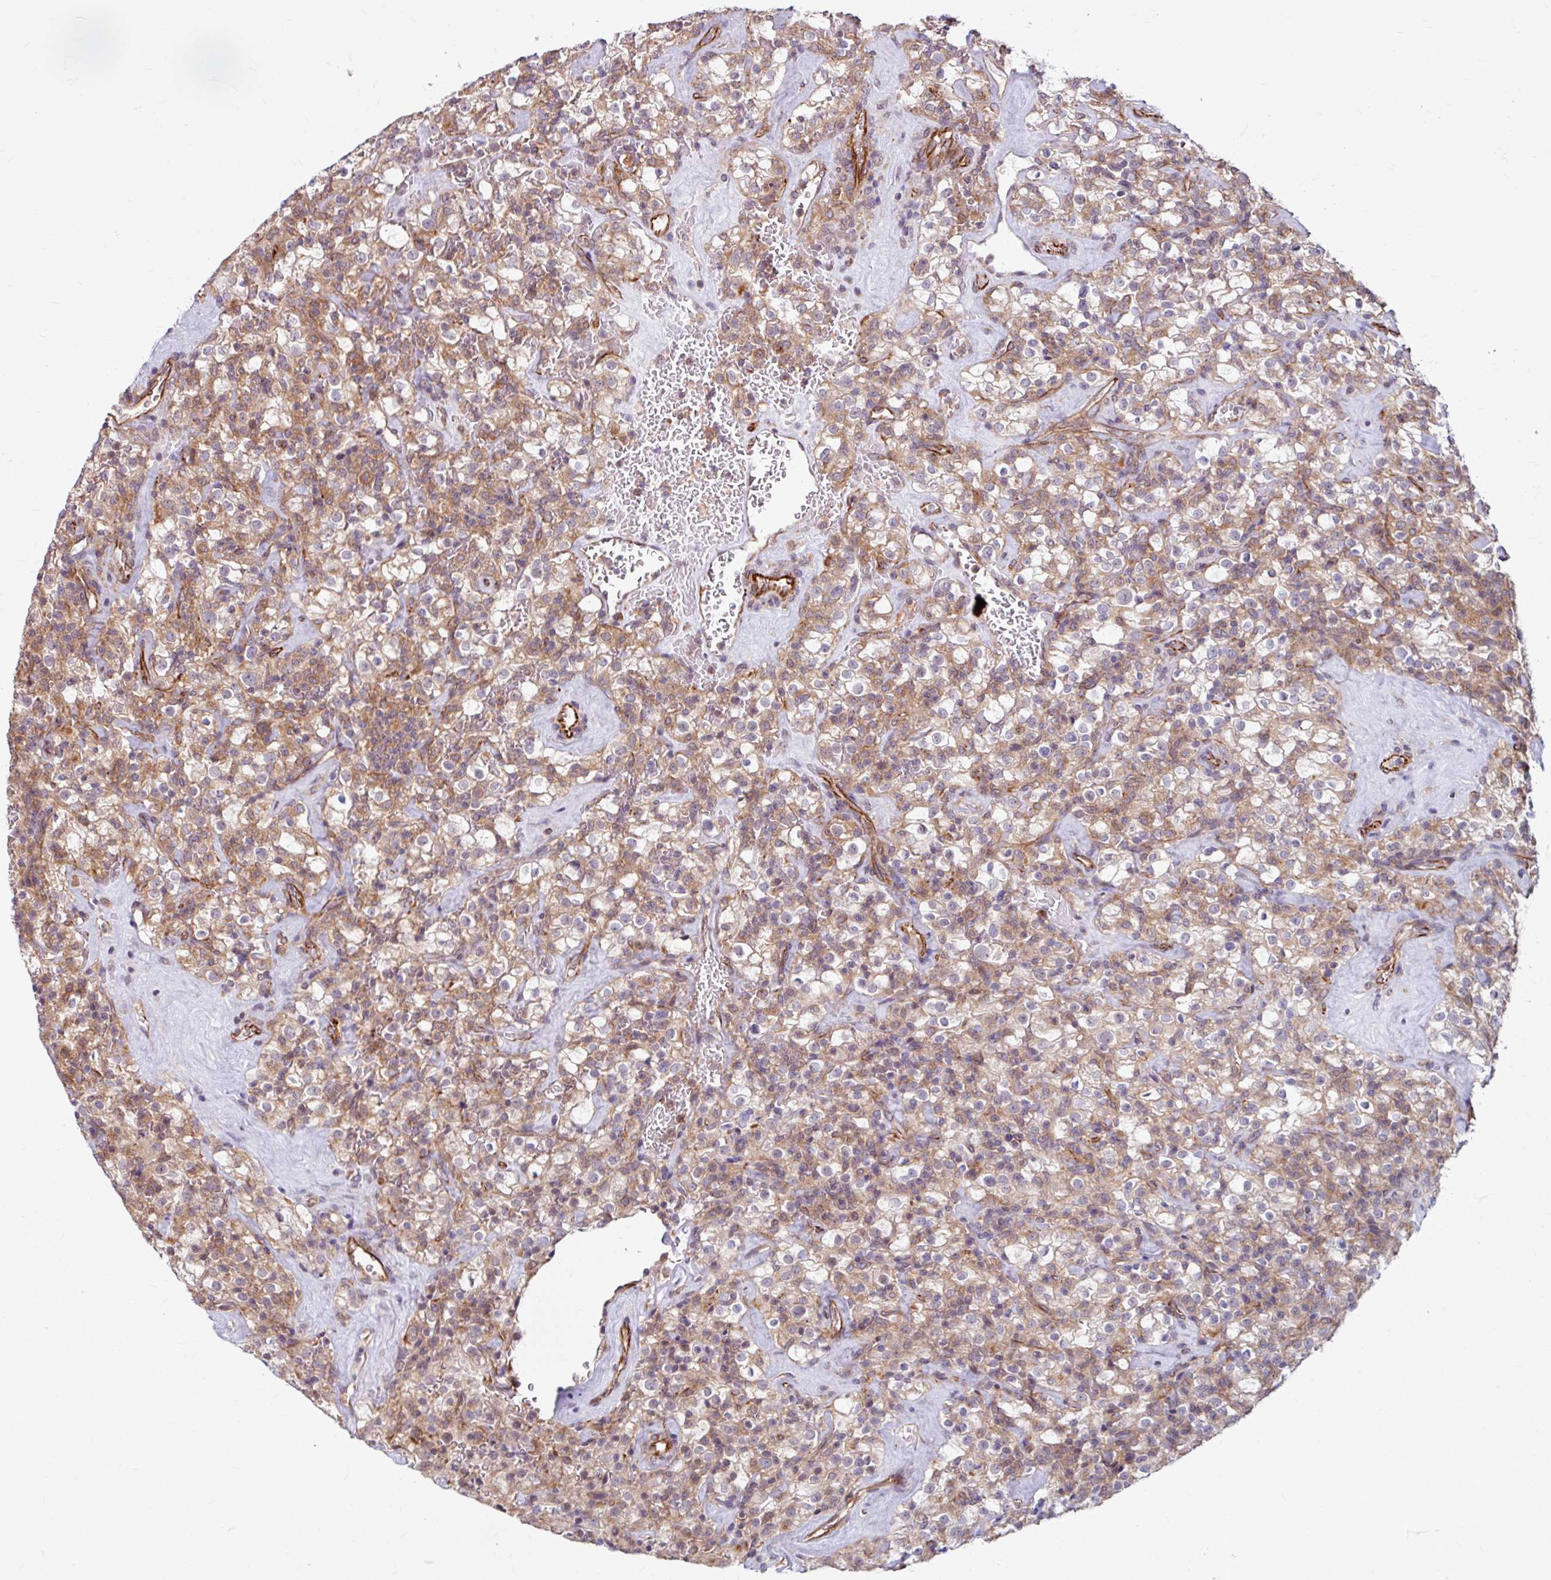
{"staining": {"intensity": "weak", "quantity": "25%-75%", "location": "cytoplasmic/membranous"}, "tissue": "renal cancer", "cell_type": "Tumor cells", "image_type": "cancer", "snomed": [{"axis": "morphology", "description": "Adenocarcinoma, NOS"}, {"axis": "topography", "description": "Kidney"}], "caption": "Immunohistochemical staining of human renal cancer (adenocarcinoma) exhibits low levels of weak cytoplasmic/membranous positivity in about 25%-75% of tumor cells.", "gene": "DAAM2", "patient": {"sex": "female", "age": 74}}